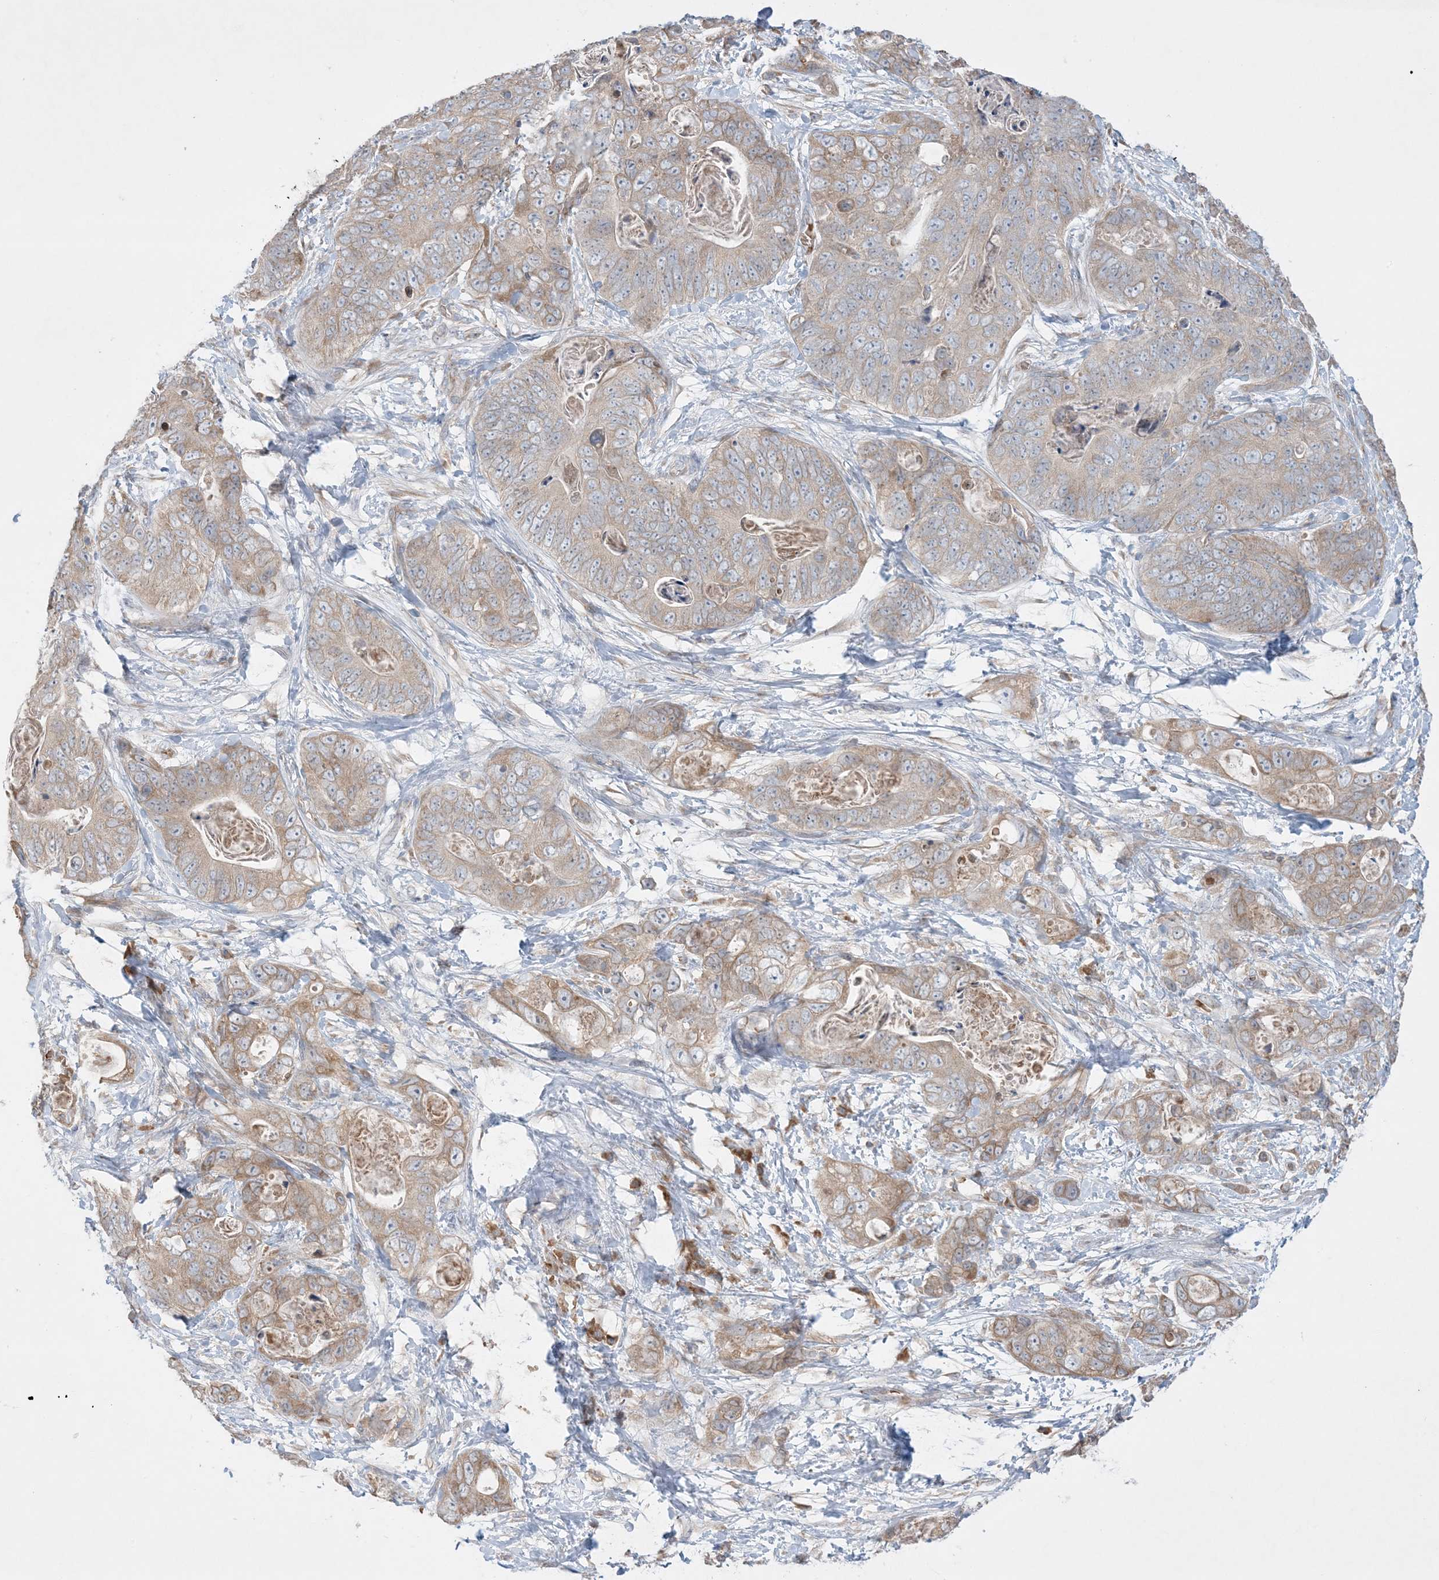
{"staining": {"intensity": "weak", "quantity": ">75%", "location": "cytoplasmic/membranous"}, "tissue": "stomach cancer", "cell_type": "Tumor cells", "image_type": "cancer", "snomed": [{"axis": "morphology", "description": "Adenocarcinoma, NOS"}, {"axis": "topography", "description": "Stomach"}], "caption": "Brown immunohistochemical staining in stomach cancer displays weak cytoplasmic/membranous positivity in approximately >75% of tumor cells. The staining is performed using DAB brown chromogen to label protein expression. The nuclei are counter-stained blue using hematoxylin.", "gene": "MMGT1", "patient": {"sex": "female", "age": 89}}